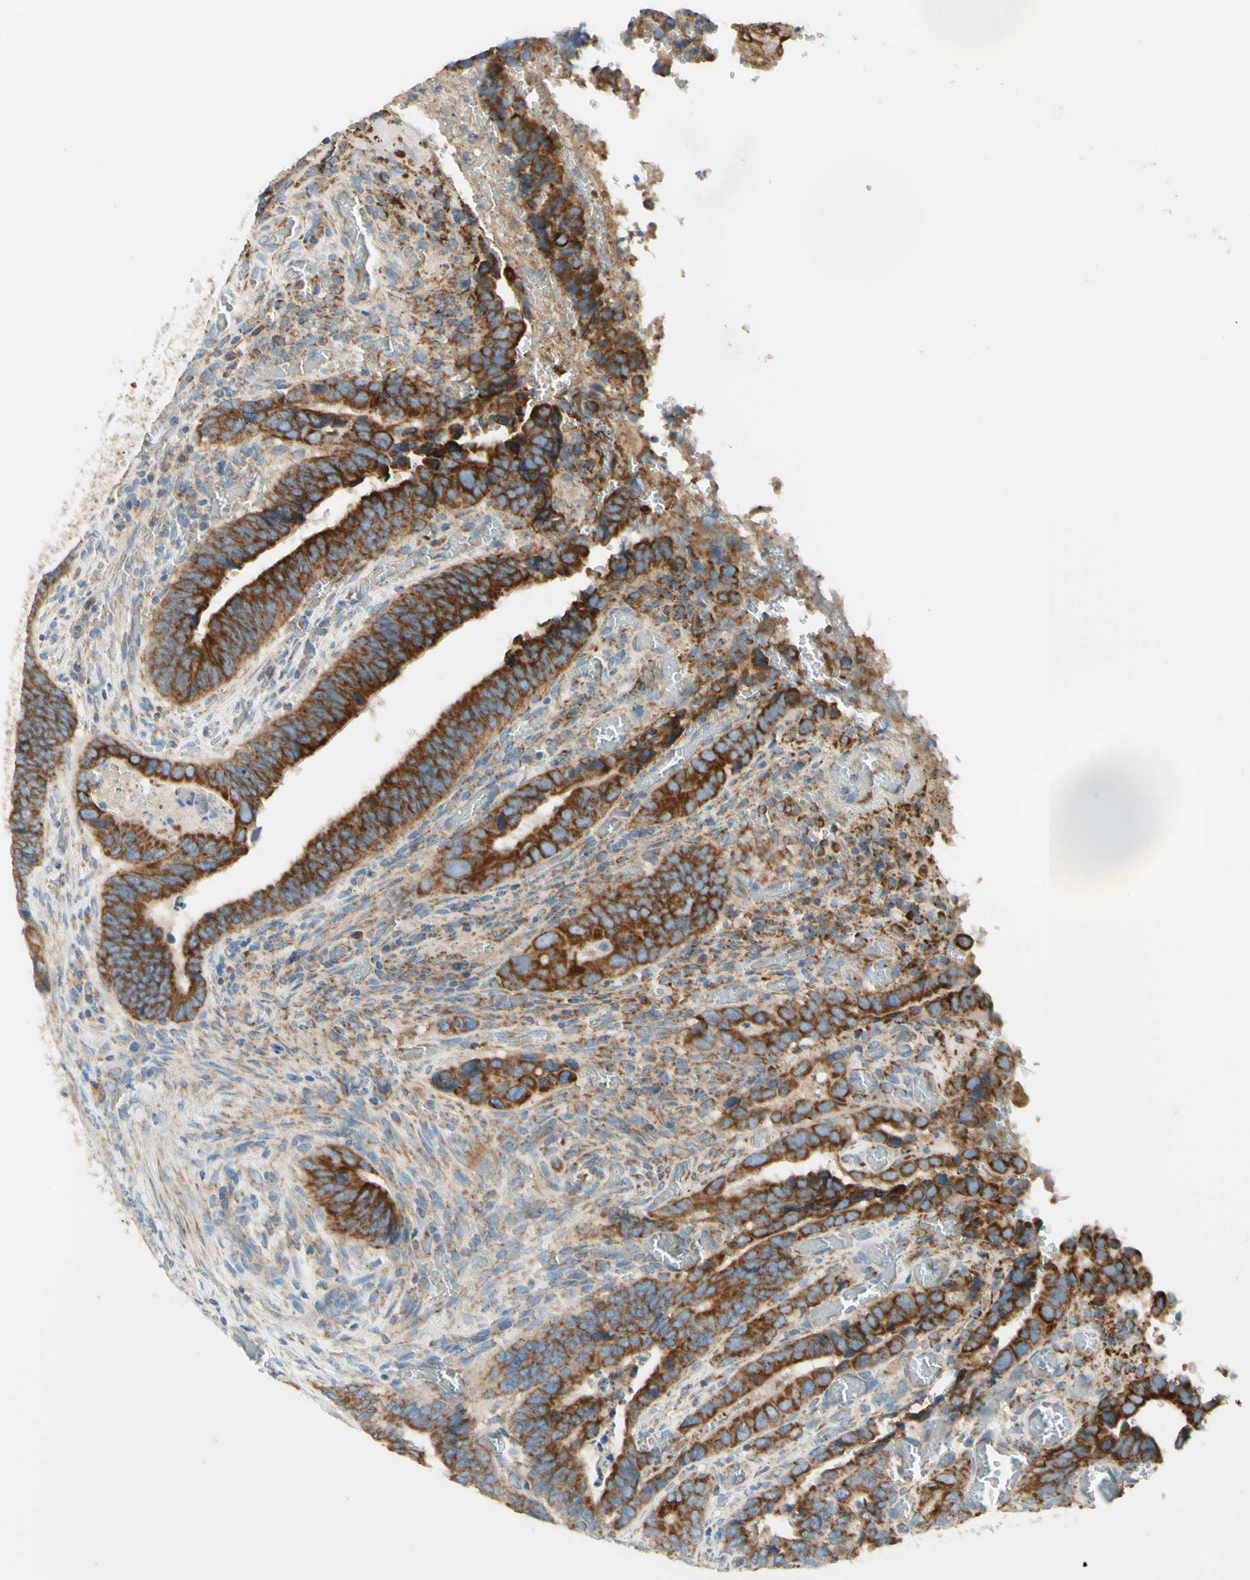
{"staining": {"intensity": "strong", "quantity": ">75%", "location": "cytoplasmic/membranous"}, "tissue": "colorectal cancer", "cell_type": "Tumor cells", "image_type": "cancer", "snomed": [{"axis": "morphology", "description": "Adenocarcinoma, NOS"}, {"axis": "topography", "description": "Colon"}], "caption": "About >75% of tumor cells in human colorectal cancer (adenocarcinoma) demonstrate strong cytoplasmic/membranous protein staining as visualized by brown immunohistochemical staining.", "gene": "ARMC10", "patient": {"sex": "male", "age": 72}}